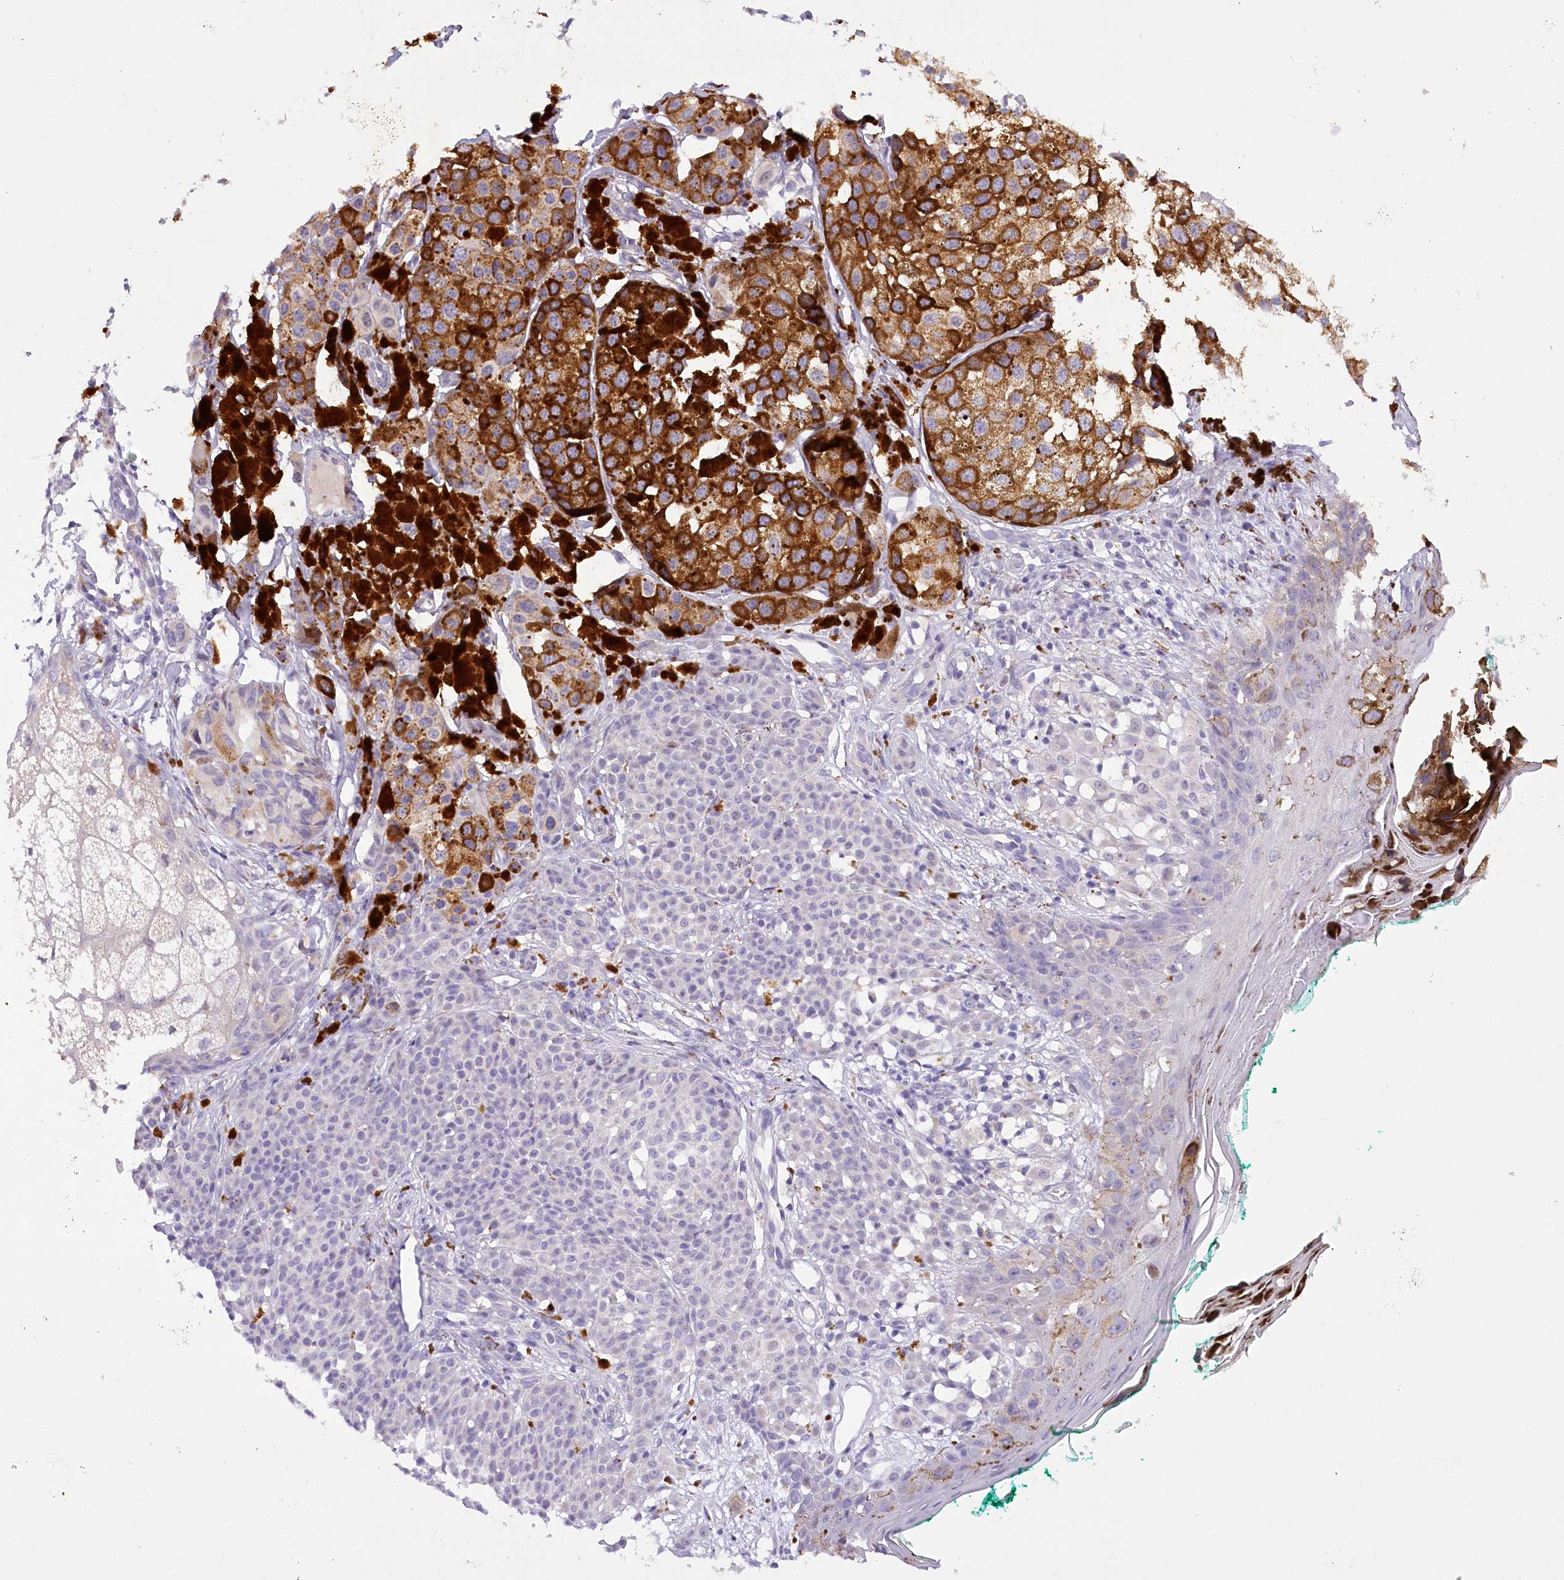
{"staining": {"intensity": "strong", "quantity": "25%-75%", "location": "cytoplasmic/membranous"}, "tissue": "melanoma", "cell_type": "Tumor cells", "image_type": "cancer", "snomed": [{"axis": "morphology", "description": "Malignant melanoma, NOS"}, {"axis": "topography", "description": "Skin of leg"}], "caption": "A brown stain labels strong cytoplasmic/membranous positivity of a protein in malignant melanoma tumor cells.", "gene": "DCUN1D1", "patient": {"sex": "female", "age": 72}}